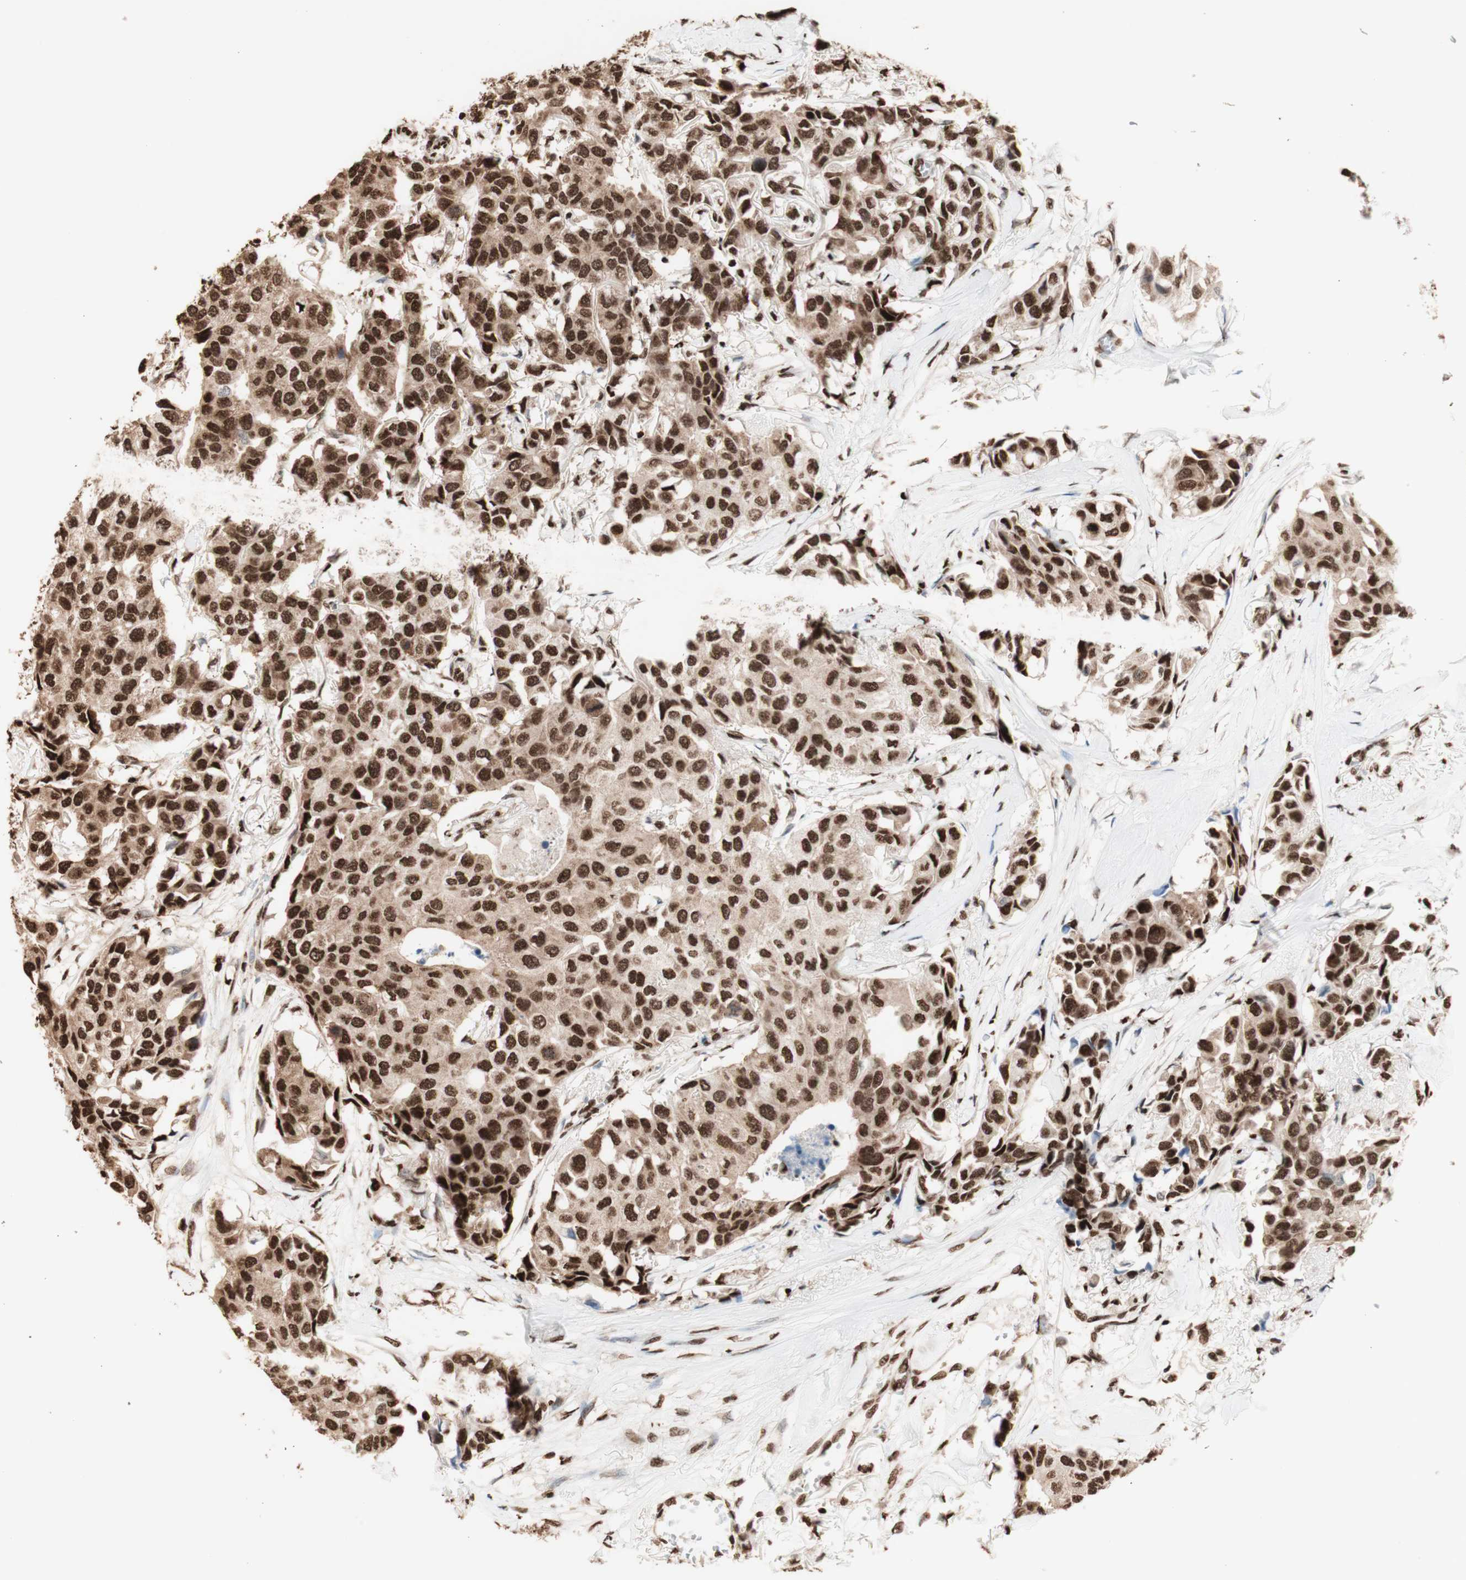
{"staining": {"intensity": "strong", "quantity": ">75%", "location": "cytoplasmic/membranous,nuclear"}, "tissue": "breast cancer", "cell_type": "Tumor cells", "image_type": "cancer", "snomed": [{"axis": "morphology", "description": "Duct carcinoma"}, {"axis": "topography", "description": "Breast"}], "caption": "Breast cancer (intraductal carcinoma) tissue shows strong cytoplasmic/membranous and nuclear expression in approximately >75% of tumor cells, visualized by immunohistochemistry.", "gene": "HNRNPA2B1", "patient": {"sex": "female", "age": 80}}